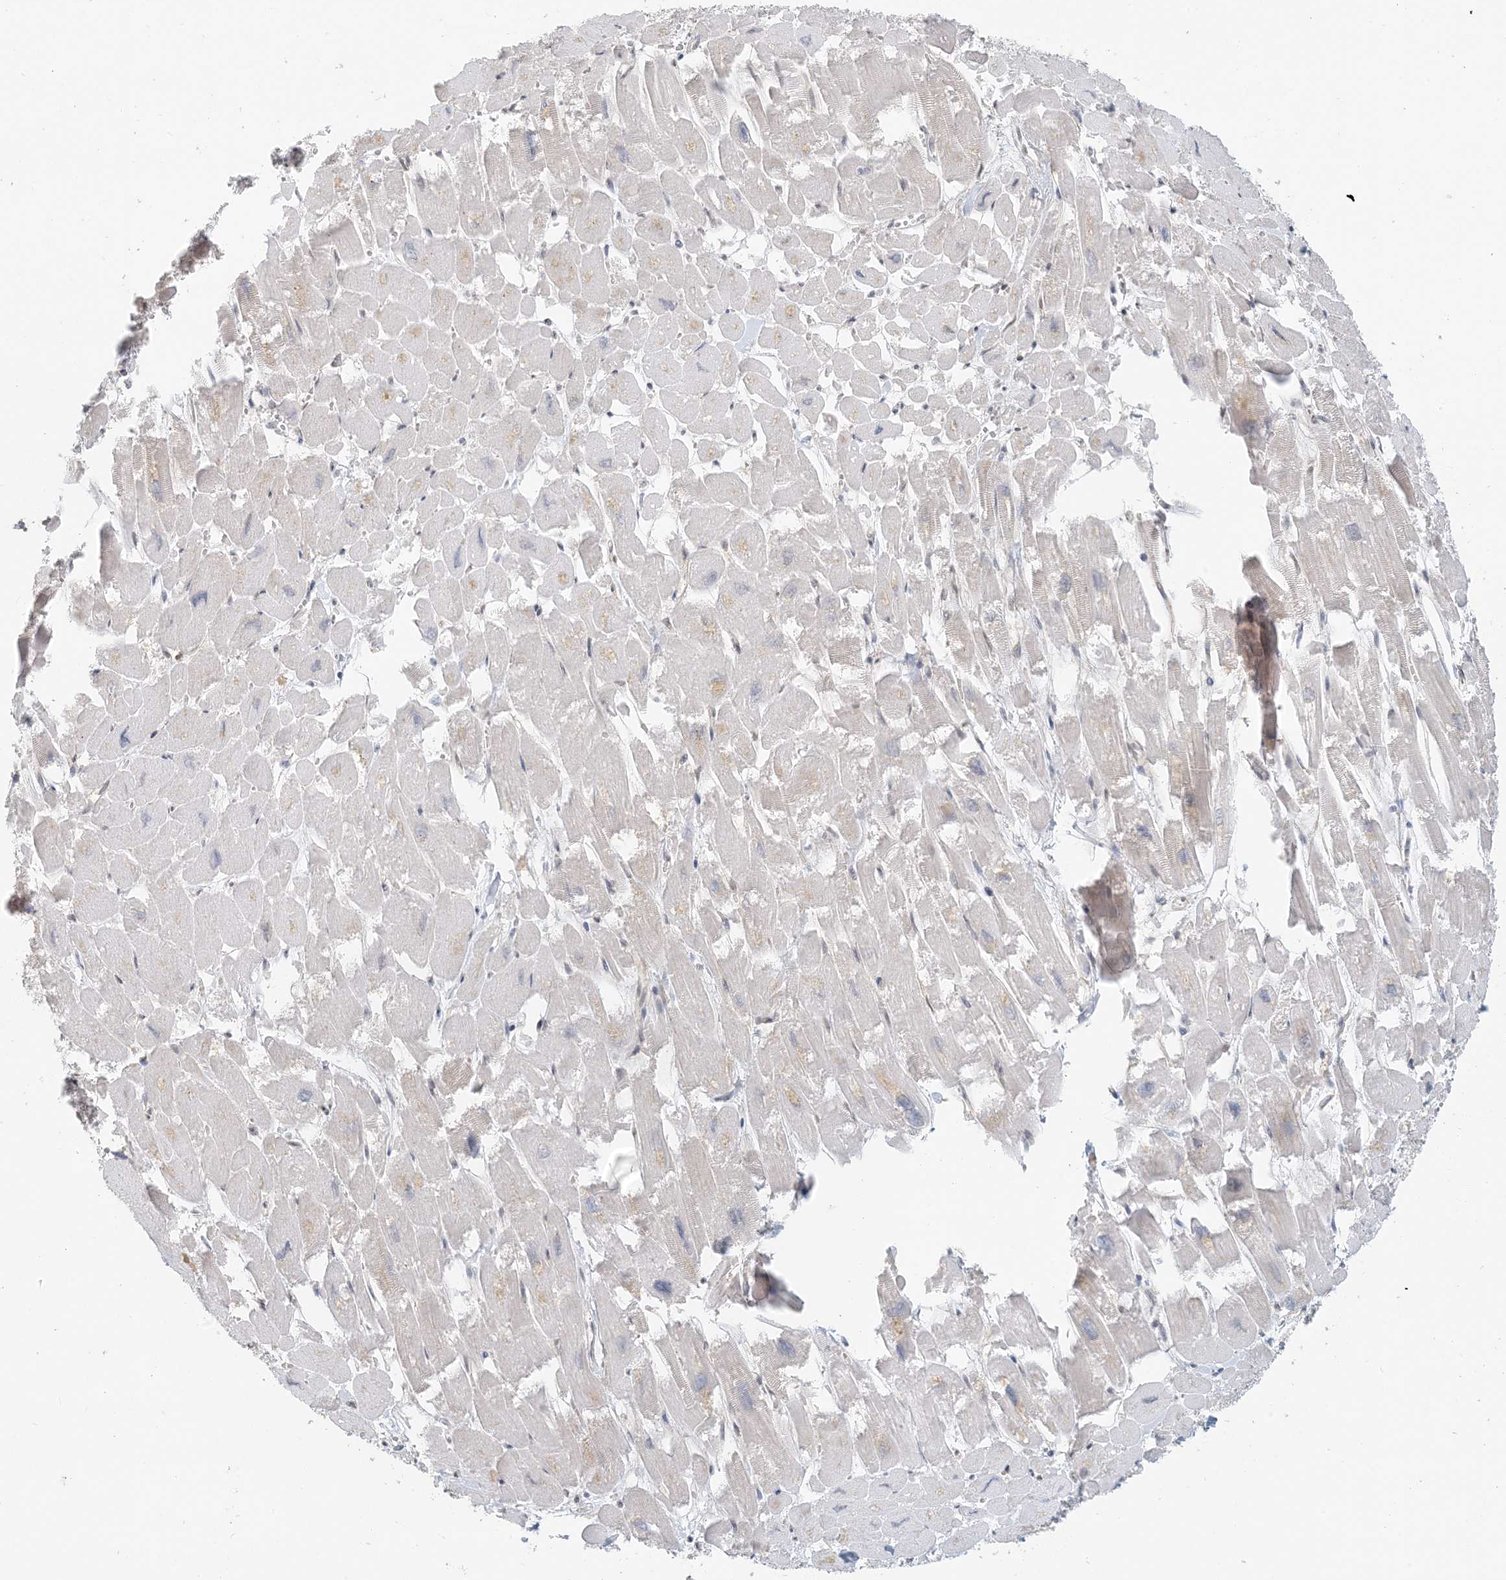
{"staining": {"intensity": "weak", "quantity": "25%-75%", "location": "nuclear"}, "tissue": "heart muscle", "cell_type": "Cardiomyocytes", "image_type": "normal", "snomed": [{"axis": "morphology", "description": "Normal tissue, NOS"}, {"axis": "topography", "description": "Heart"}], "caption": "Immunohistochemistry staining of benign heart muscle, which exhibits low levels of weak nuclear staining in approximately 25%-75% of cardiomyocytes indicating weak nuclear protein expression. The staining was performed using DAB (3,3'-diaminobenzidine) (brown) for protein detection and nuclei were counterstained in hematoxylin (blue).", "gene": "ZCCHC4", "patient": {"sex": "male", "age": 54}}